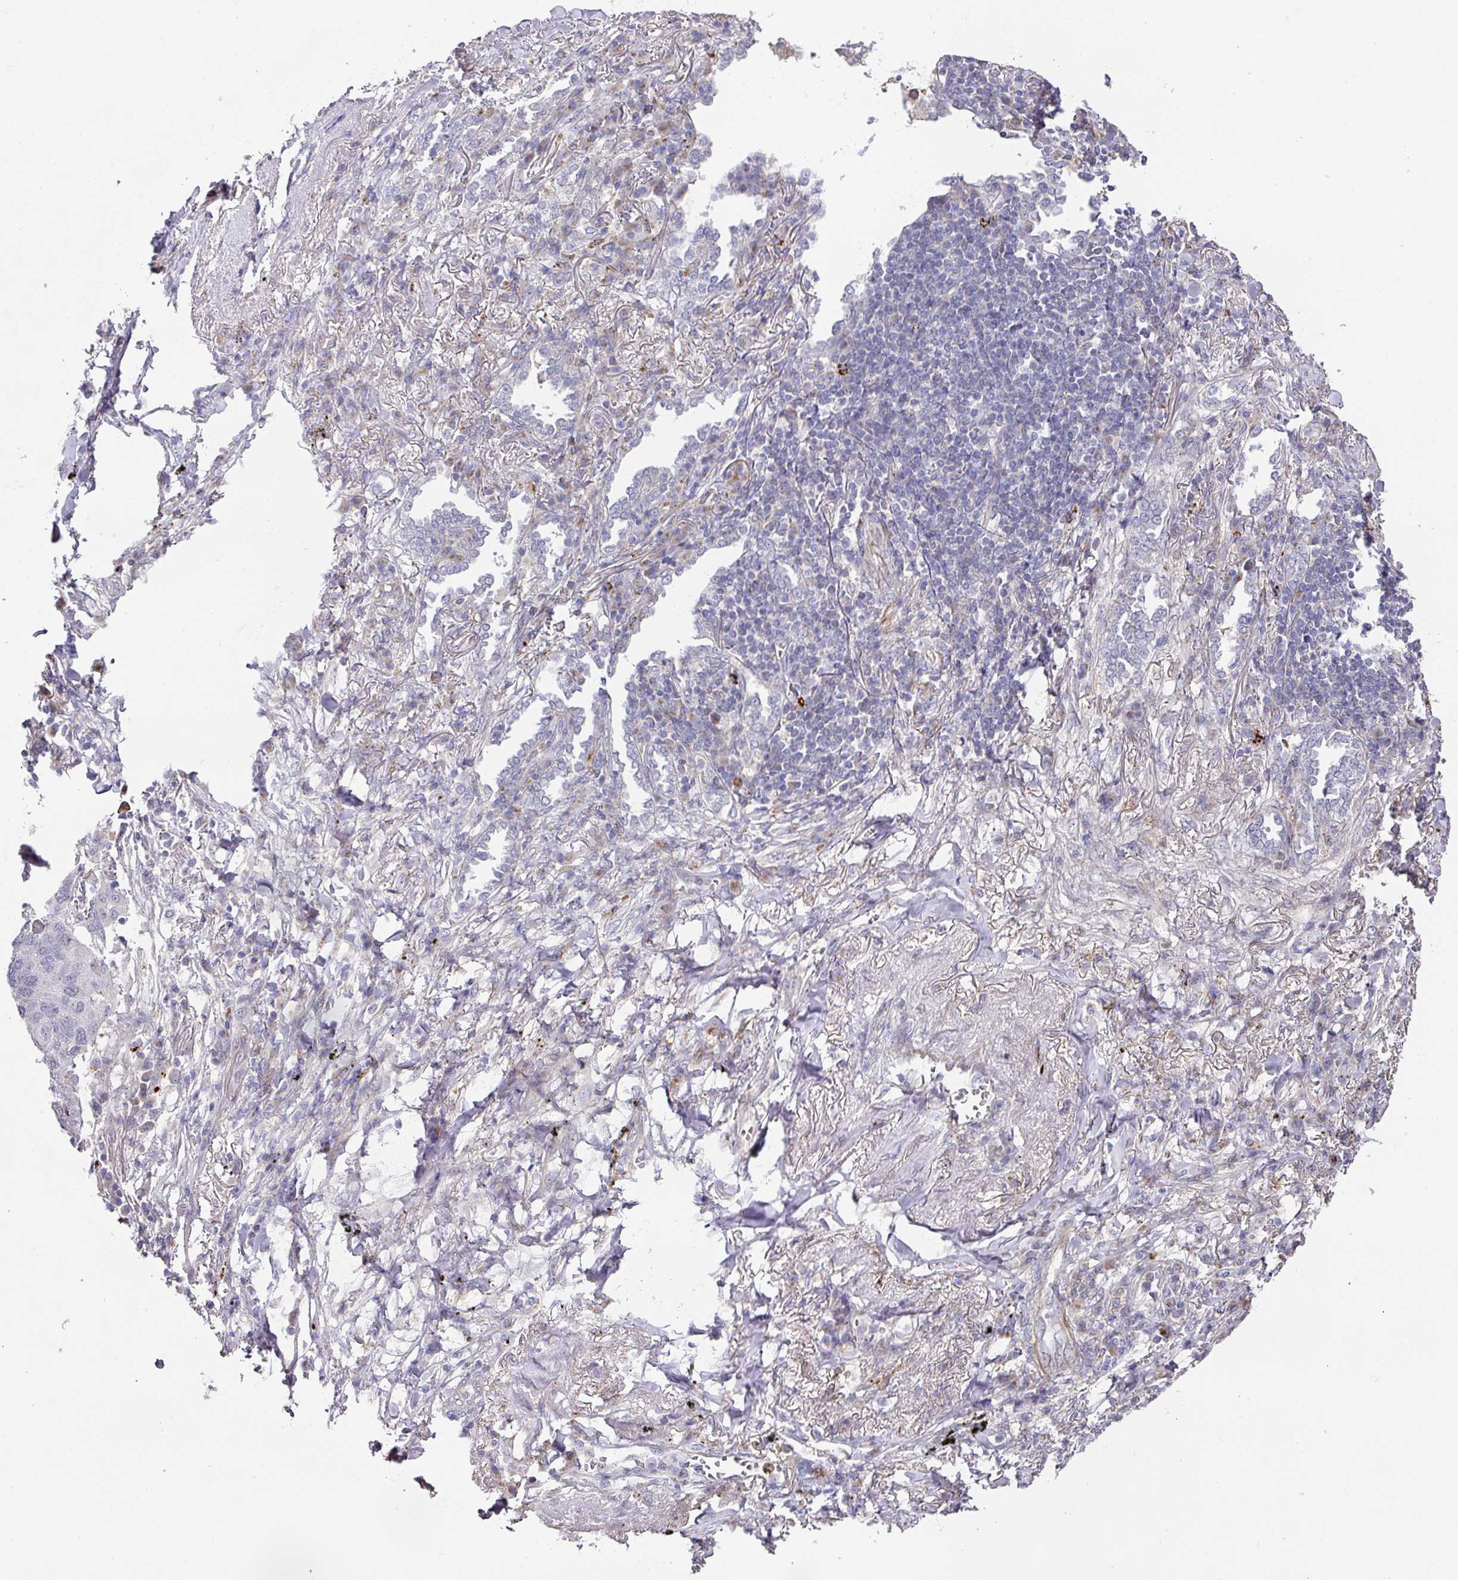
{"staining": {"intensity": "weak", "quantity": "<25%", "location": "cytoplasmic/membranous"}, "tissue": "lung cancer", "cell_type": "Tumor cells", "image_type": "cancer", "snomed": [{"axis": "morphology", "description": "Squamous cell carcinoma, NOS"}, {"axis": "topography", "description": "Lung"}], "caption": "Immunohistochemistry (IHC) of human lung squamous cell carcinoma displays no positivity in tumor cells. The staining was performed using DAB to visualize the protein expression in brown, while the nuclei were stained in blue with hematoxylin (Magnification: 20x).", "gene": "TARM1", "patient": {"sex": "female", "age": 63}}